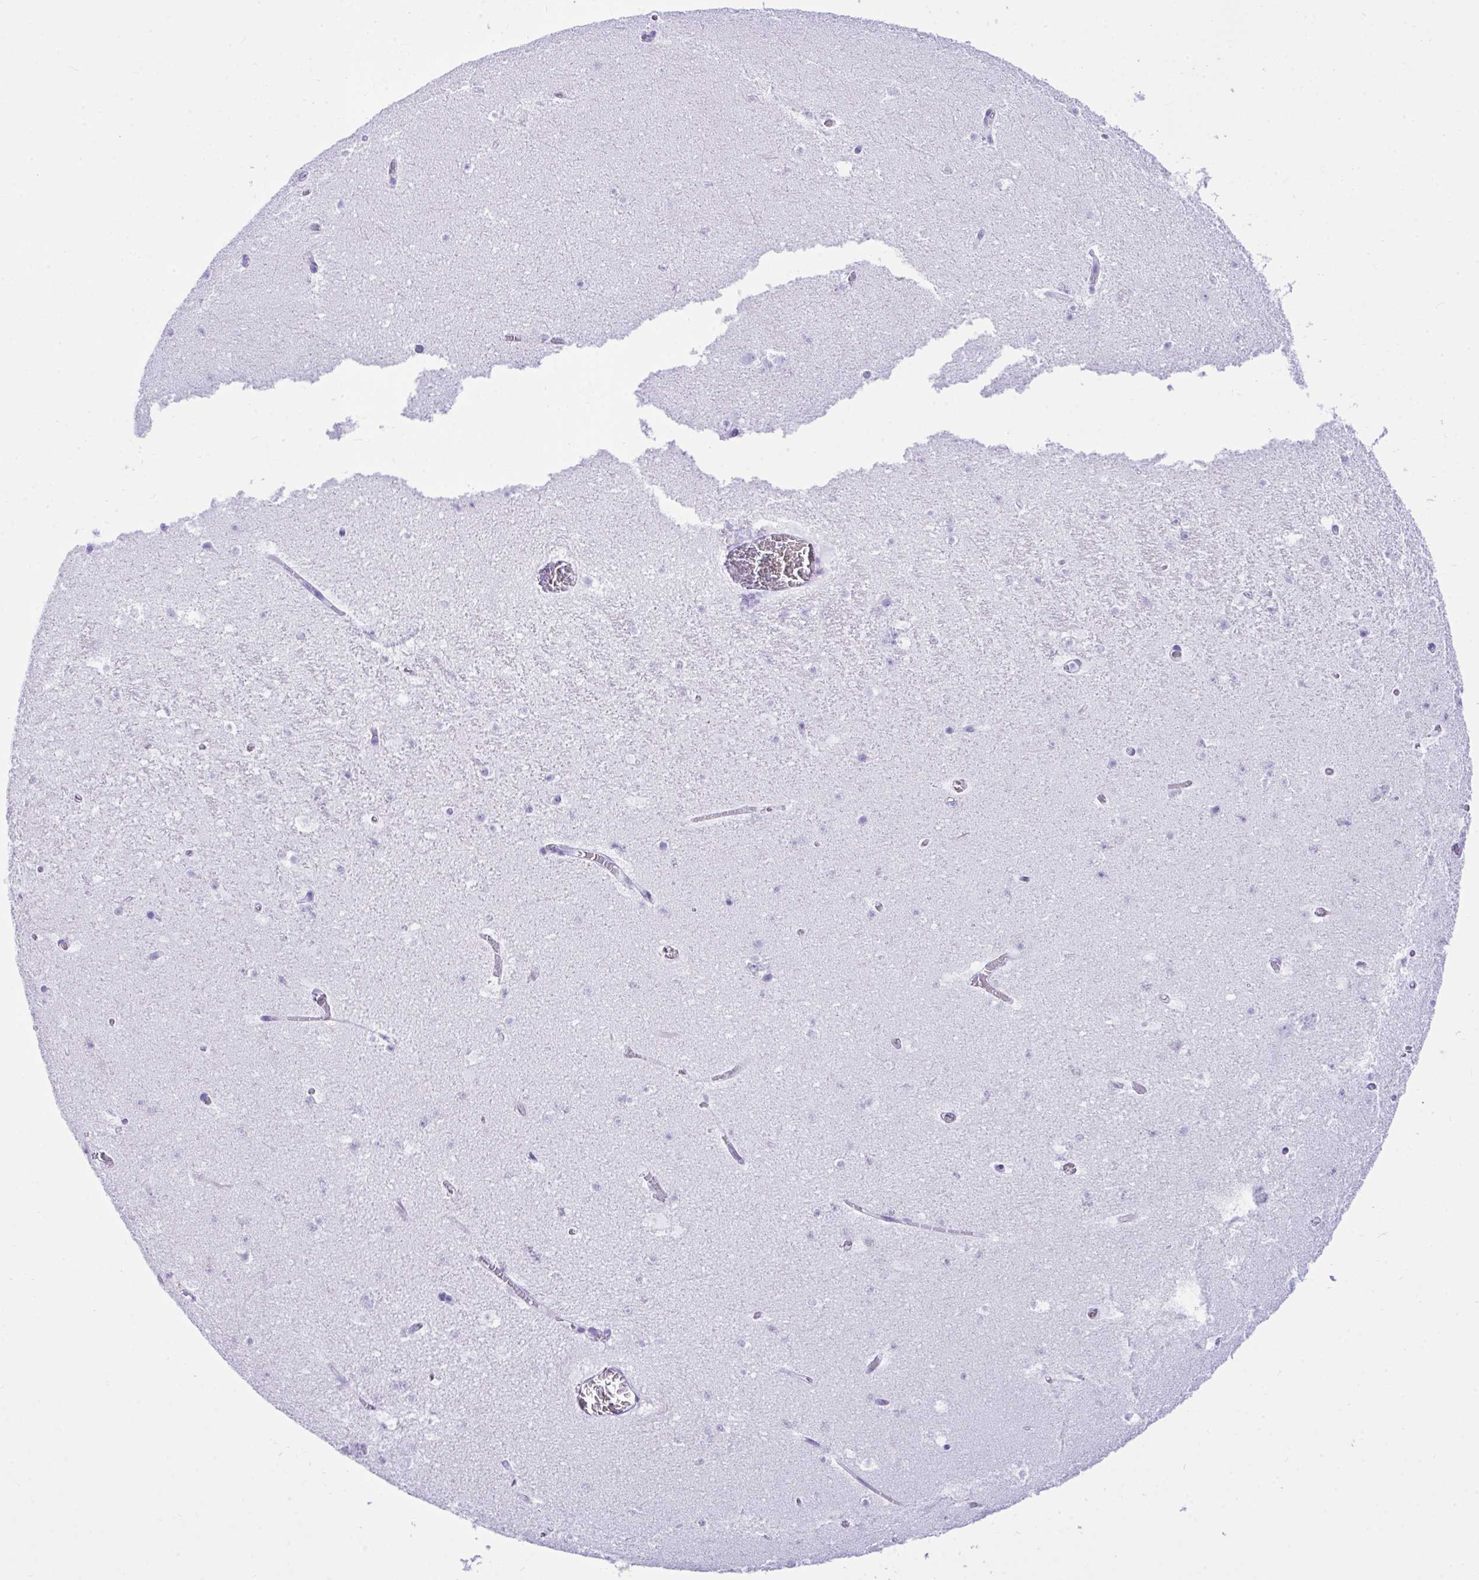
{"staining": {"intensity": "negative", "quantity": "none", "location": "none"}, "tissue": "hippocampus", "cell_type": "Glial cells", "image_type": "normal", "snomed": [{"axis": "morphology", "description": "Normal tissue, NOS"}, {"axis": "topography", "description": "Hippocampus"}], "caption": "Immunohistochemical staining of benign human hippocampus displays no significant expression in glial cells.", "gene": "BEST4", "patient": {"sex": "female", "age": 42}}